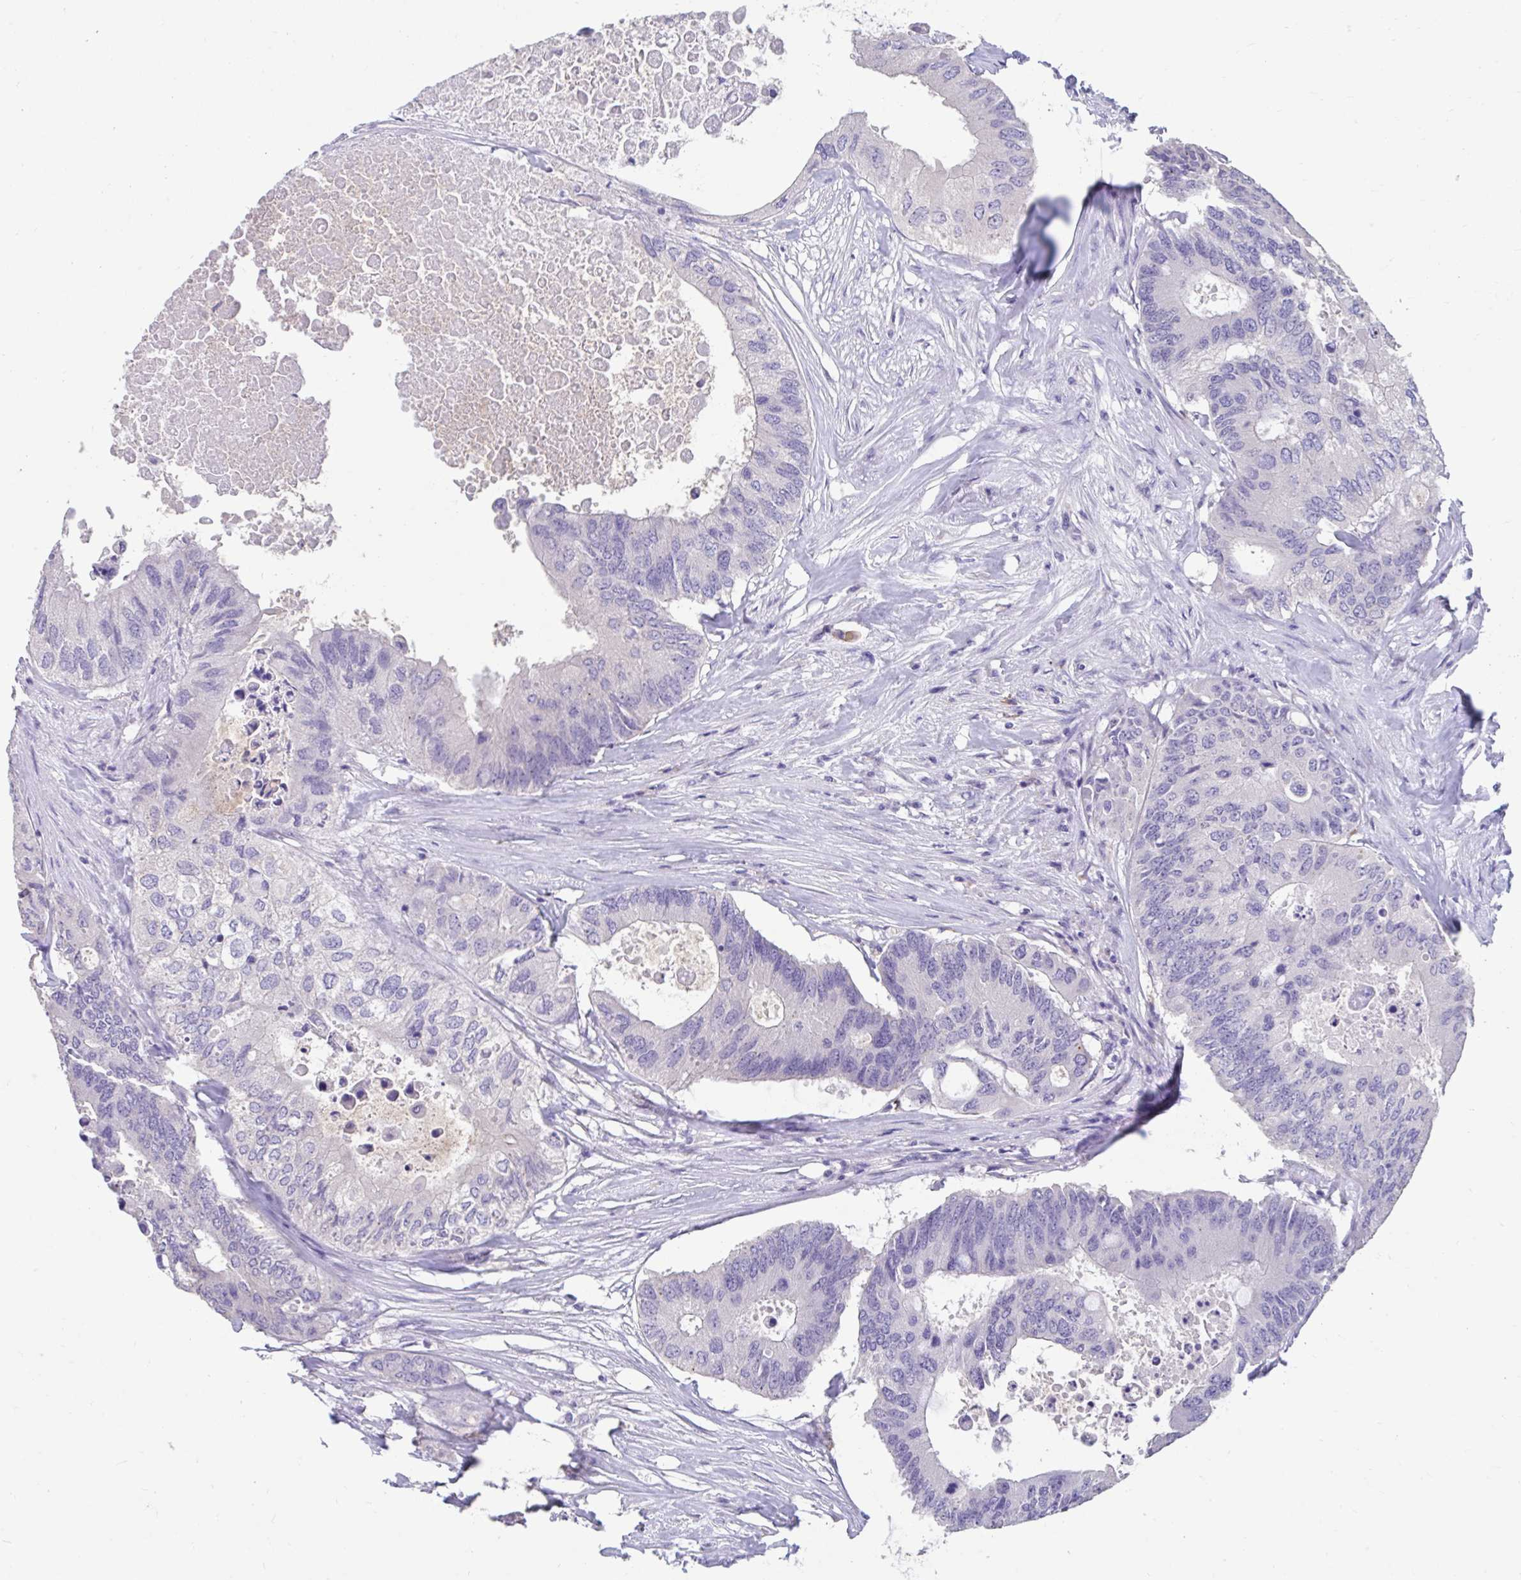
{"staining": {"intensity": "negative", "quantity": "none", "location": "none"}, "tissue": "colorectal cancer", "cell_type": "Tumor cells", "image_type": "cancer", "snomed": [{"axis": "morphology", "description": "Adenocarcinoma, NOS"}, {"axis": "topography", "description": "Colon"}], "caption": "This is an IHC image of human colorectal cancer. There is no positivity in tumor cells.", "gene": "GPR162", "patient": {"sex": "male", "age": 71}}